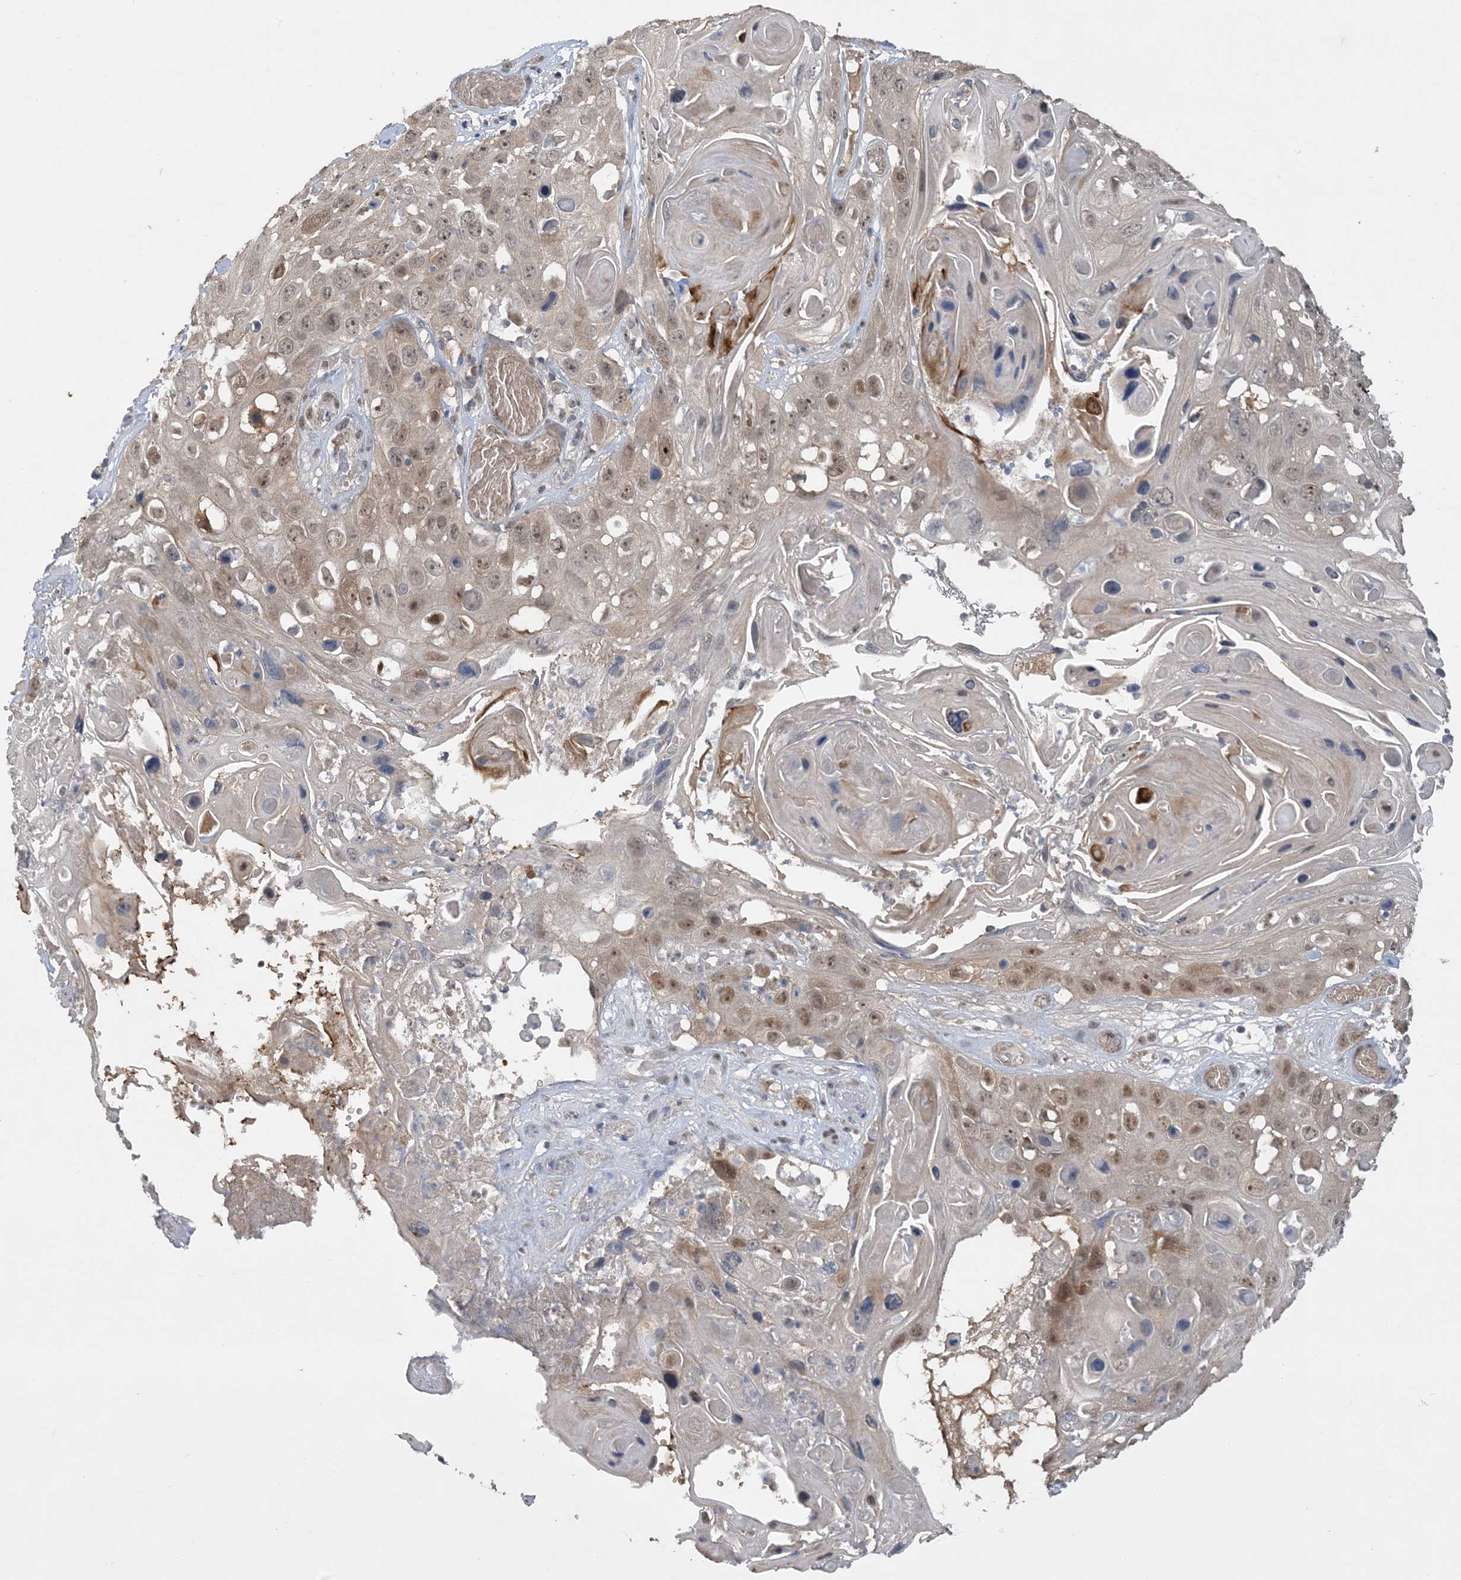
{"staining": {"intensity": "weak", "quantity": ">75%", "location": "nuclear"}, "tissue": "skin cancer", "cell_type": "Tumor cells", "image_type": "cancer", "snomed": [{"axis": "morphology", "description": "Squamous cell carcinoma, NOS"}, {"axis": "topography", "description": "Skin"}], "caption": "An immunohistochemistry (IHC) micrograph of tumor tissue is shown. Protein staining in brown highlights weak nuclear positivity in skin squamous cell carcinoma within tumor cells.", "gene": "UBE2E1", "patient": {"sex": "male", "age": 55}}